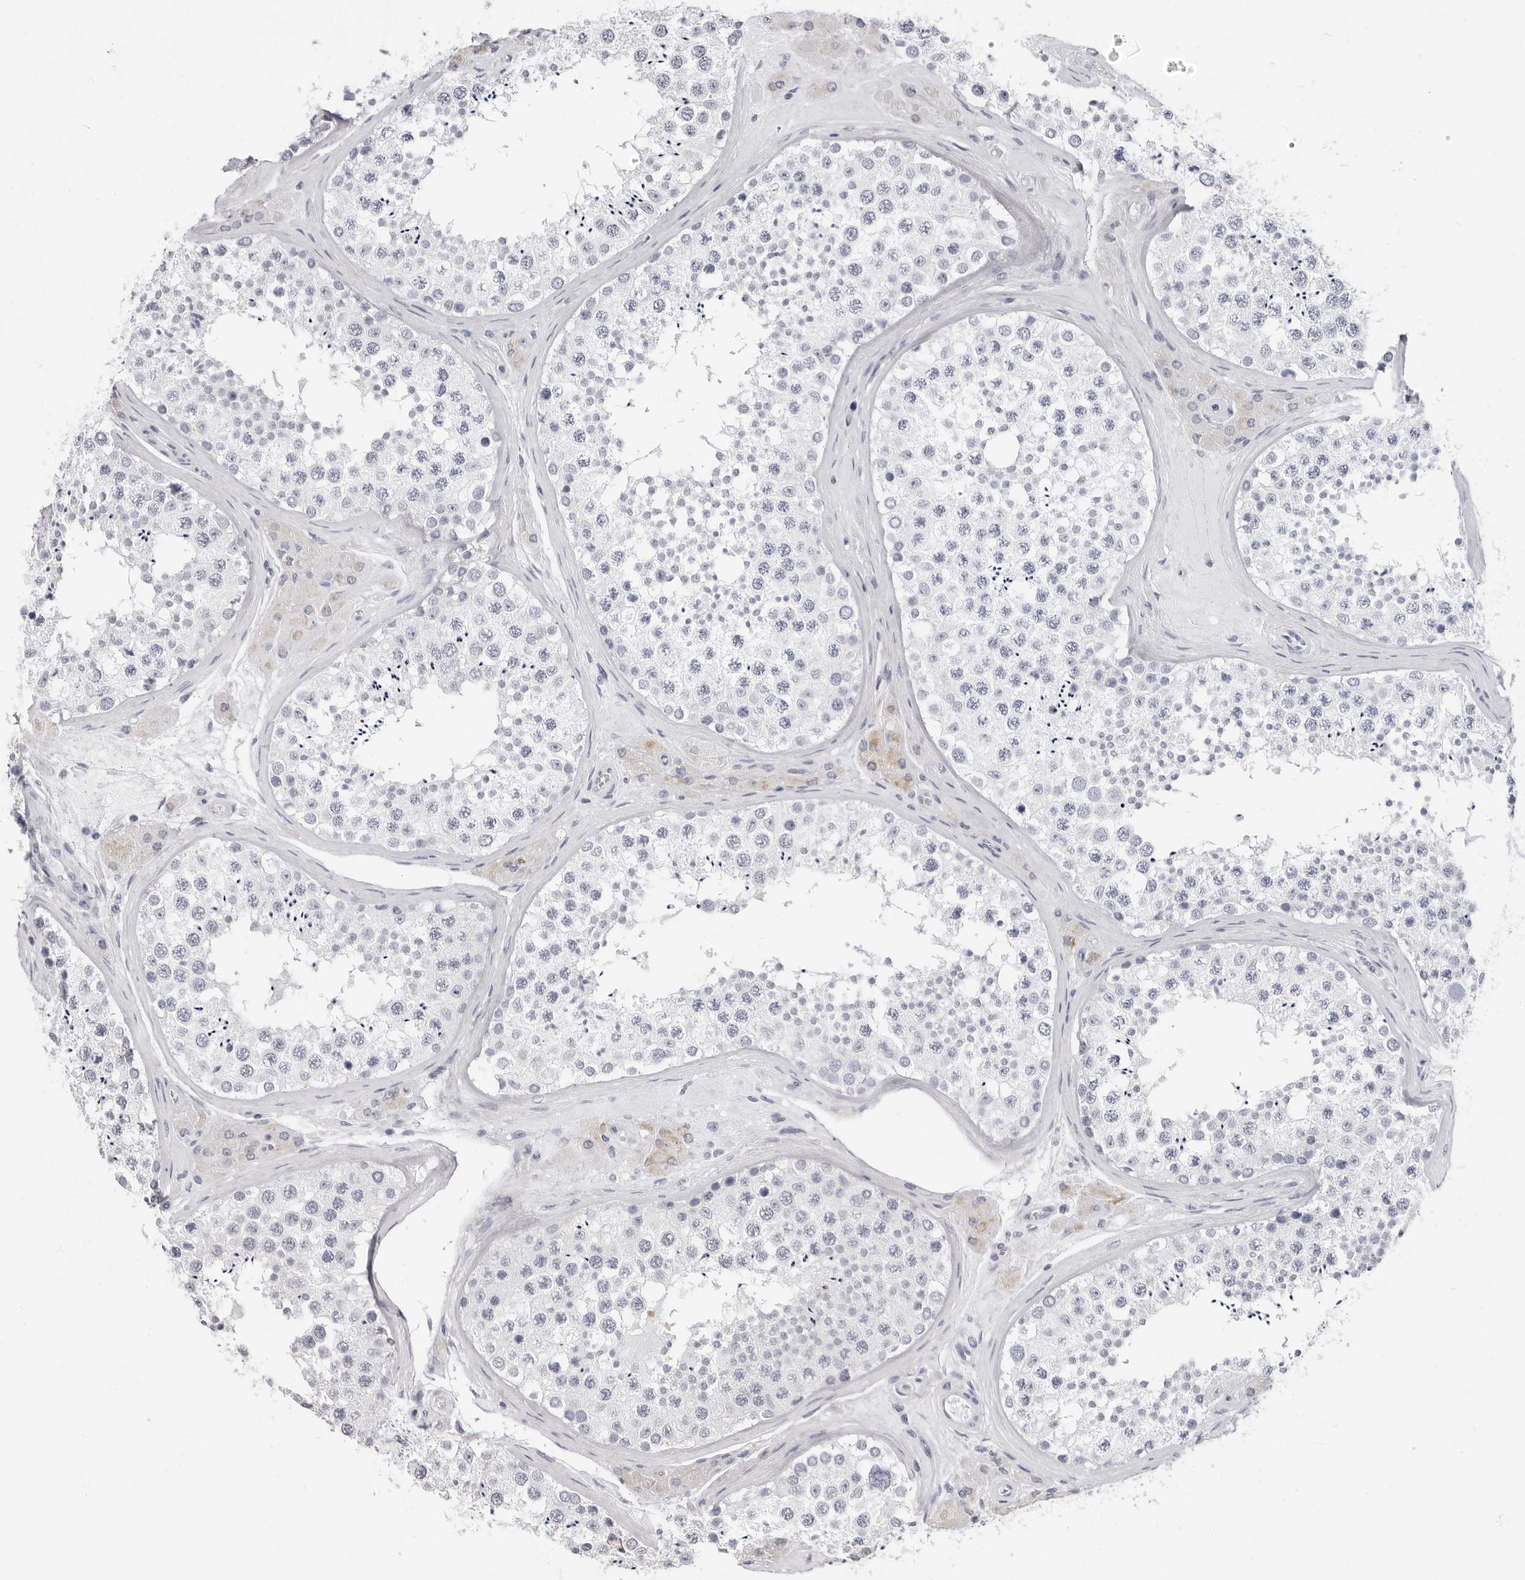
{"staining": {"intensity": "negative", "quantity": "none", "location": "none"}, "tissue": "testis", "cell_type": "Cells in seminiferous ducts", "image_type": "normal", "snomed": [{"axis": "morphology", "description": "Normal tissue, NOS"}, {"axis": "topography", "description": "Testis"}], "caption": "This is an immunohistochemistry histopathology image of unremarkable human testis. There is no expression in cells in seminiferous ducts.", "gene": "ERICH3", "patient": {"sex": "male", "age": 46}}